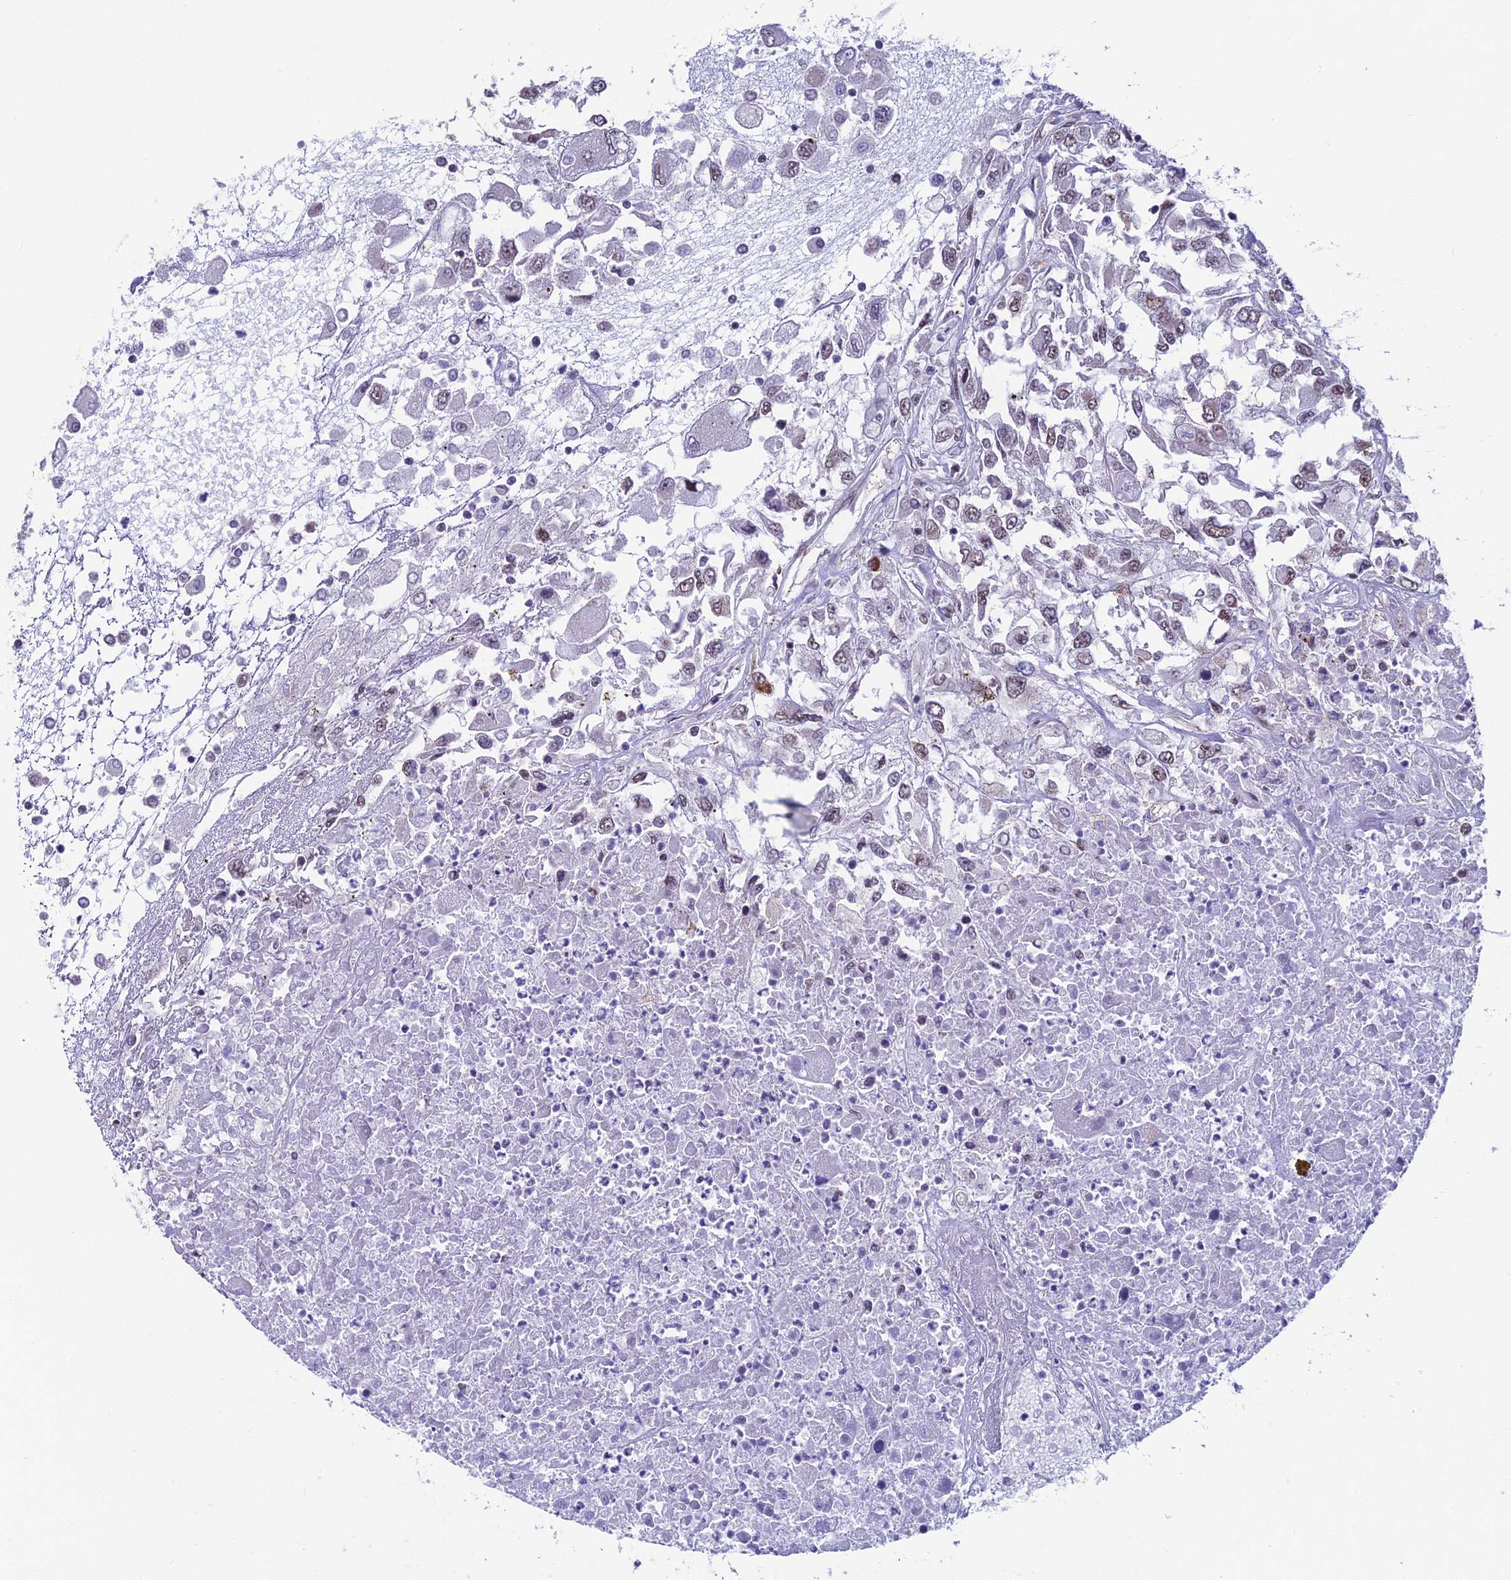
{"staining": {"intensity": "weak", "quantity": "25%-75%", "location": "nuclear"}, "tissue": "renal cancer", "cell_type": "Tumor cells", "image_type": "cancer", "snomed": [{"axis": "morphology", "description": "Adenocarcinoma, NOS"}, {"axis": "topography", "description": "Kidney"}], "caption": "DAB (3,3'-diaminobenzidine) immunohistochemical staining of human renal cancer (adenocarcinoma) exhibits weak nuclear protein staining in approximately 25%-75% of tumor cells. The protein of interest is shown in brown color, while the nuclei are stained blue.", "gene": "KIAA1191", "patient": {"sex": "female", "age": 52}}